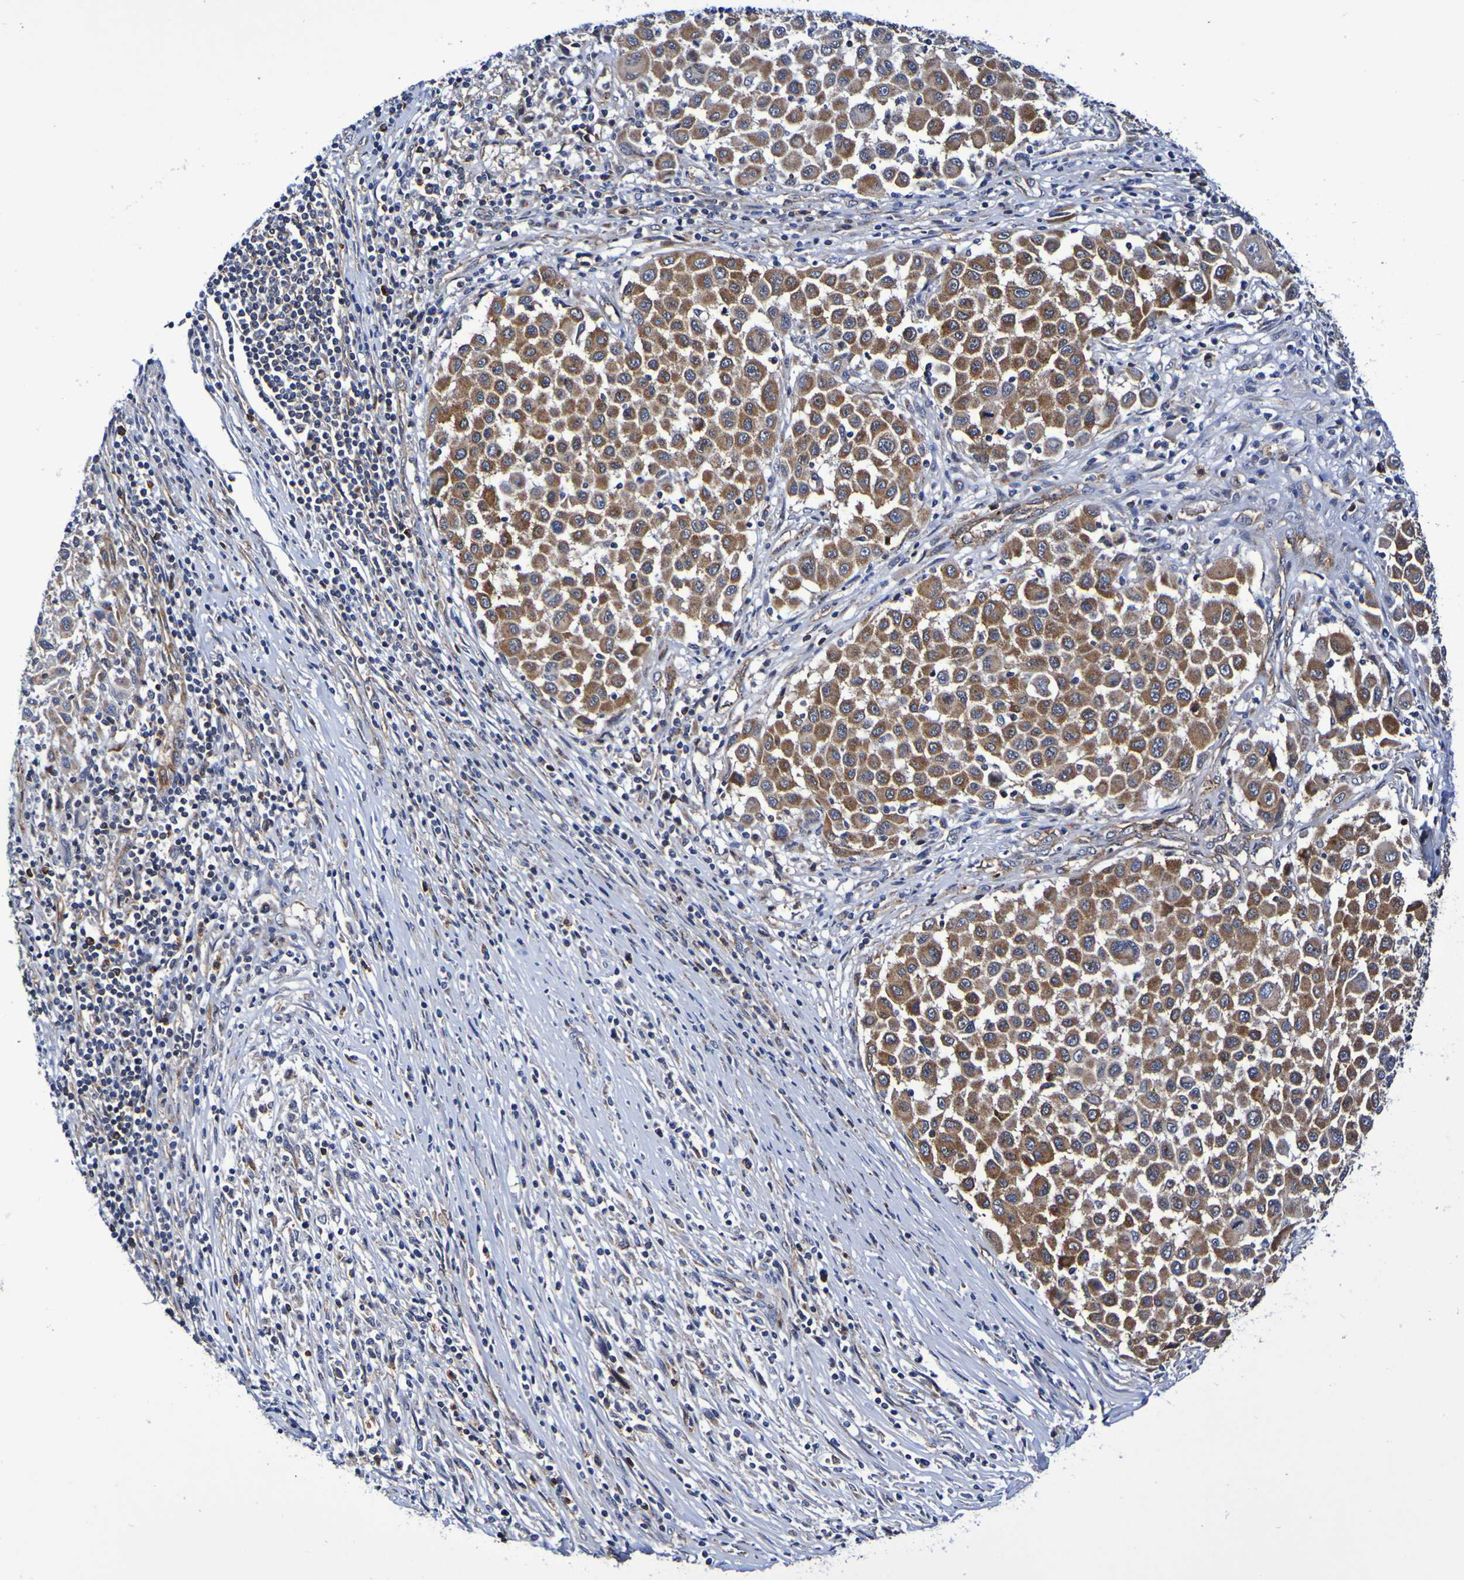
{"staining": {"intensity": "moderate", "quantity": ">75%", "location": "cytoplasmic/membranous"}, "tissue": "melanoma", "cell_type": "Tumor cells", "image_type": "cancer", "snomed": [{"axis": "morphology", "description": "Malignant melanoma, Metastatic site"}, {"axis": "topography", "description": "Lymph node"}], "caption": "Immunohistochemical staining of human melanoma exhibits medium levels of moderate cytoplasmic/membranous expression in about >75% of tumor cells.", "gene": "GJB1", "patient": {"sex": "male", "age": 61}}